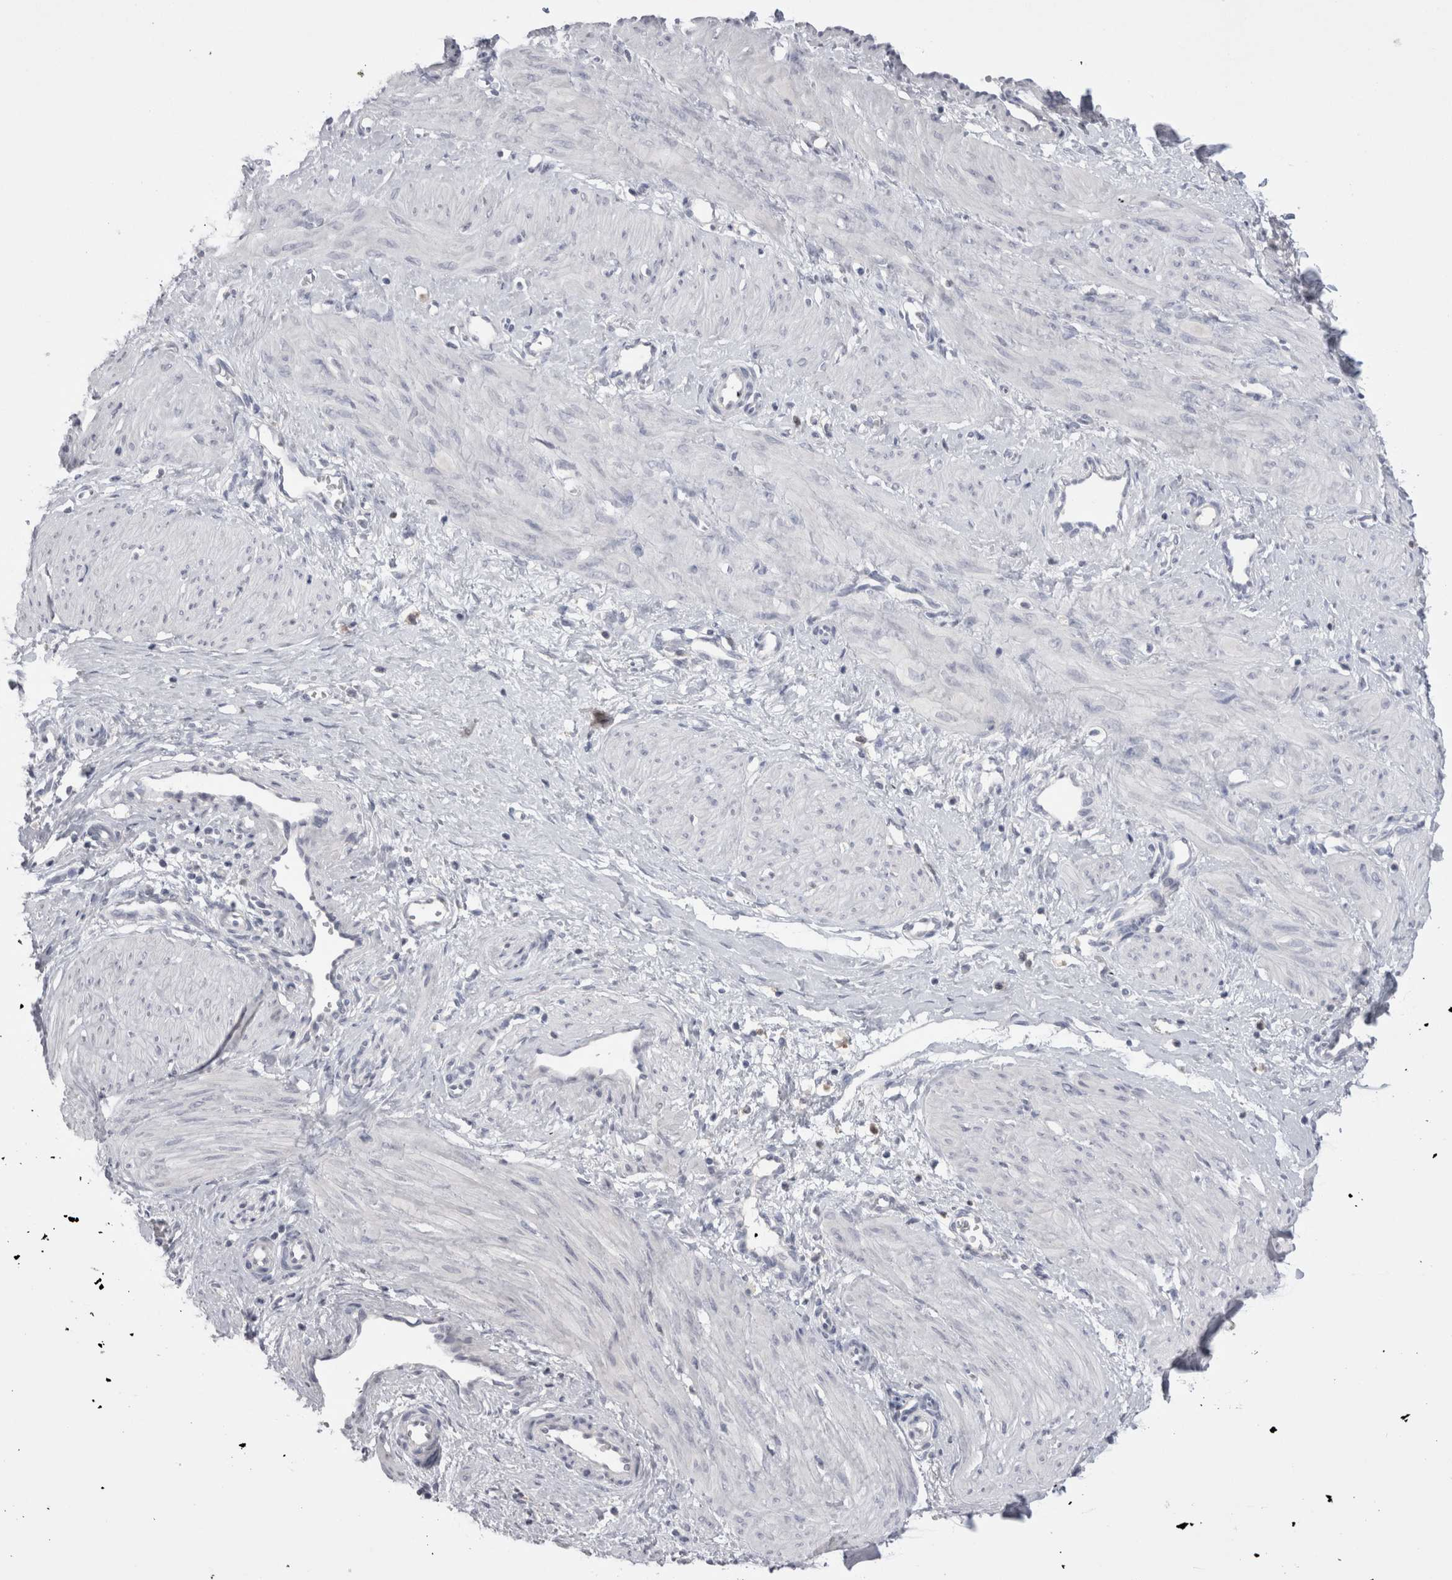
{"staining": {"intensity": "negative", "quantity": "none", "location": "none"}, "tissue": "smooth muscle", "cell_type": "Smooth muscle cells", "image_type": "normal", "snomed": [{"axis": "morphology", "description": "Normal tissue, NOS"}, {"axis": "topography", "description": "Endometrium"}], "caption": "This photomicrograph is of unremarkable smooth muscle stained with immunohistochemistry to label a protein in brown with the nuclei are counter-stained blue. There is no expression in smooth muscle cells. (DAB immunohistochemistry with hematoxylin counter stain).", "gene": "SUCNR1", "patient": {"sex": "female", "age": 33}}